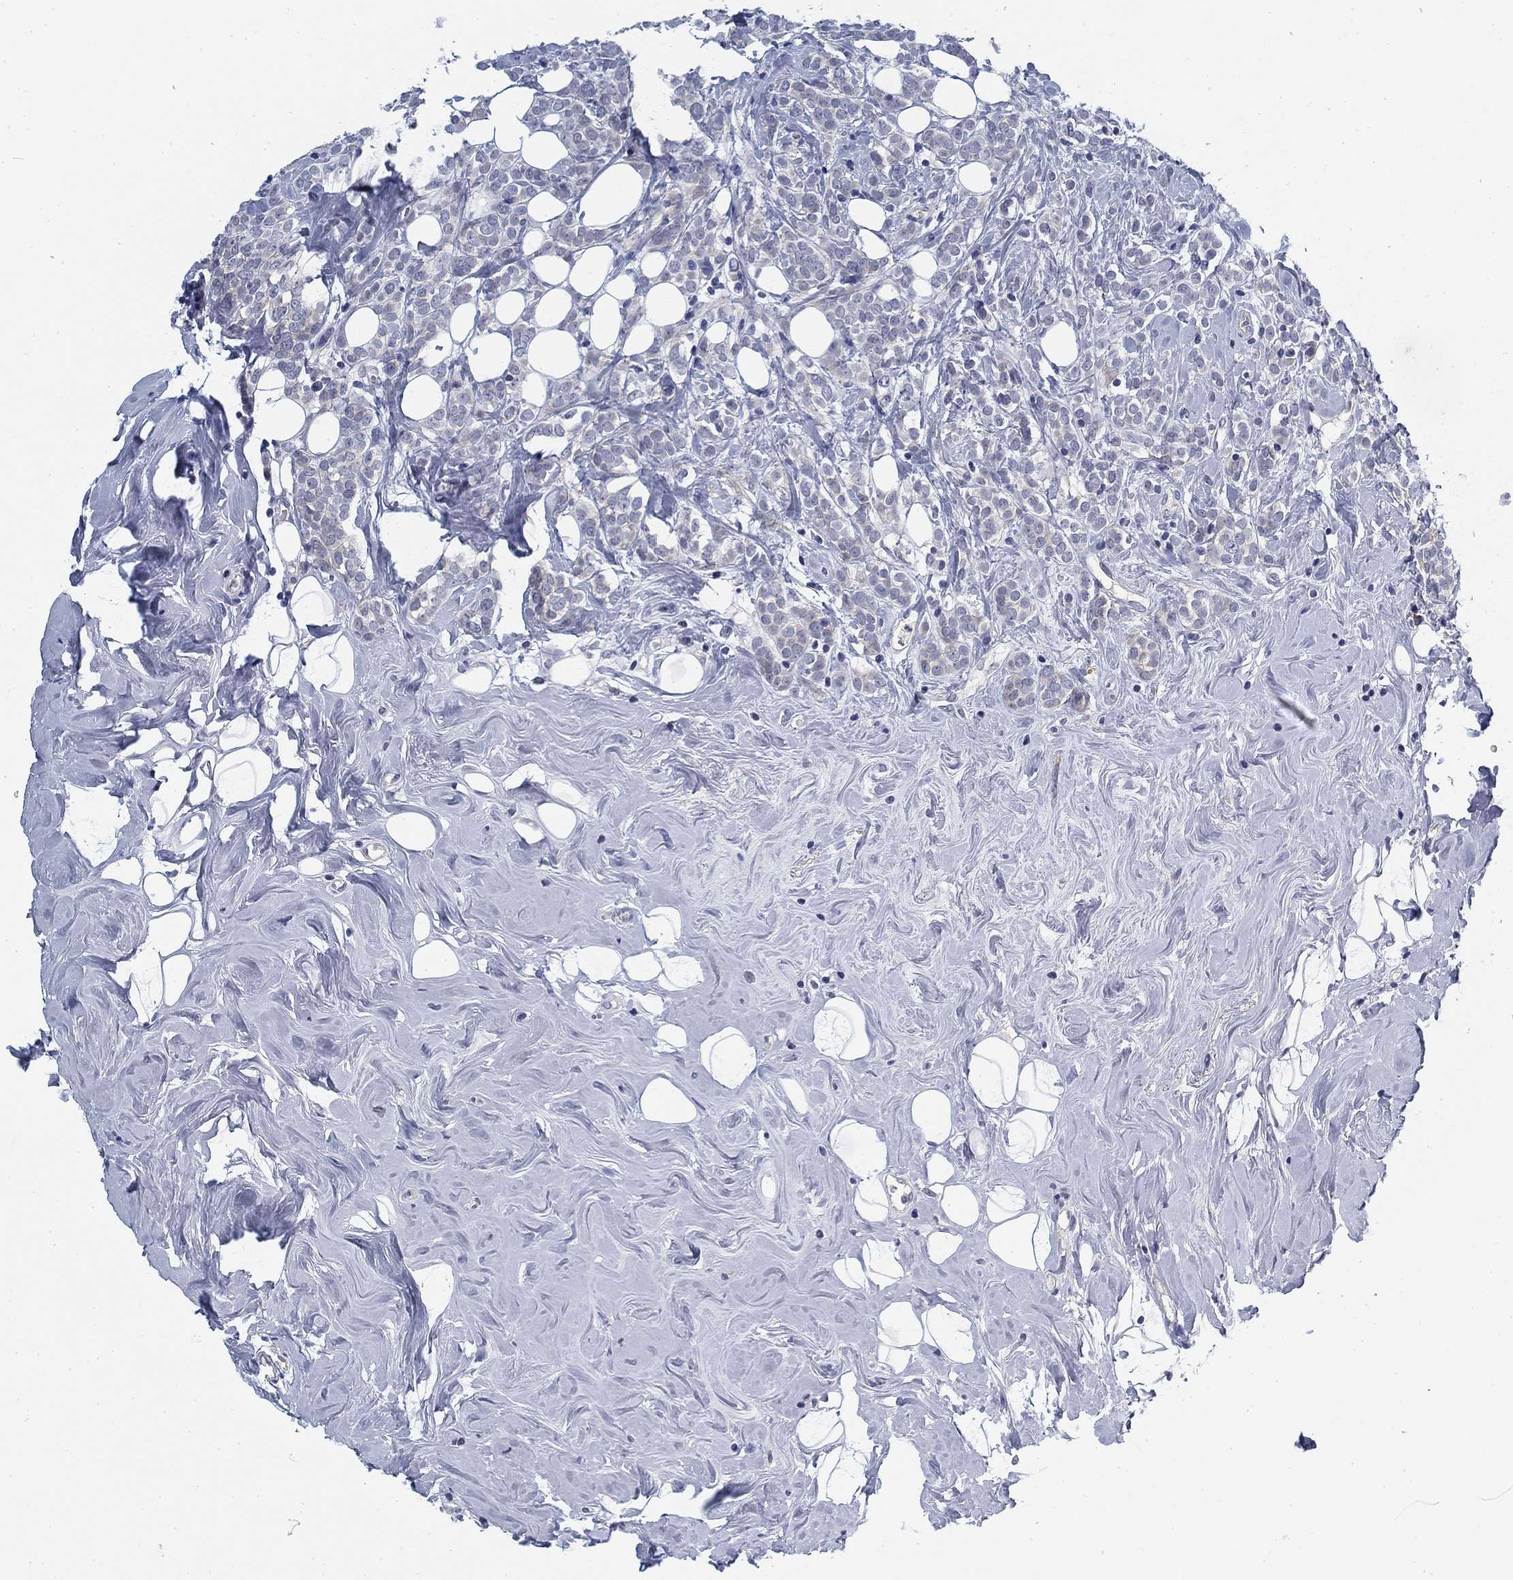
{"staining": {"intensity": "negative", "quantity": "none", "location": "none"}, "tissue": "breast cancer", "cell_type": "Tumor cells", "image_type": "cancer", "snomed": [{"axis": "morphology", "description": "Lobular carcinoma"}, {"axis": "topography", "description": "Breast"}], "caption": "The immunohistochemistry (IHC) photomicrograph has no significant staining in tumor cells of lobular carcinoma (breast) tissue.", "gene": "SLC2A5", "patient": {"sex": "female", "age": 49}}